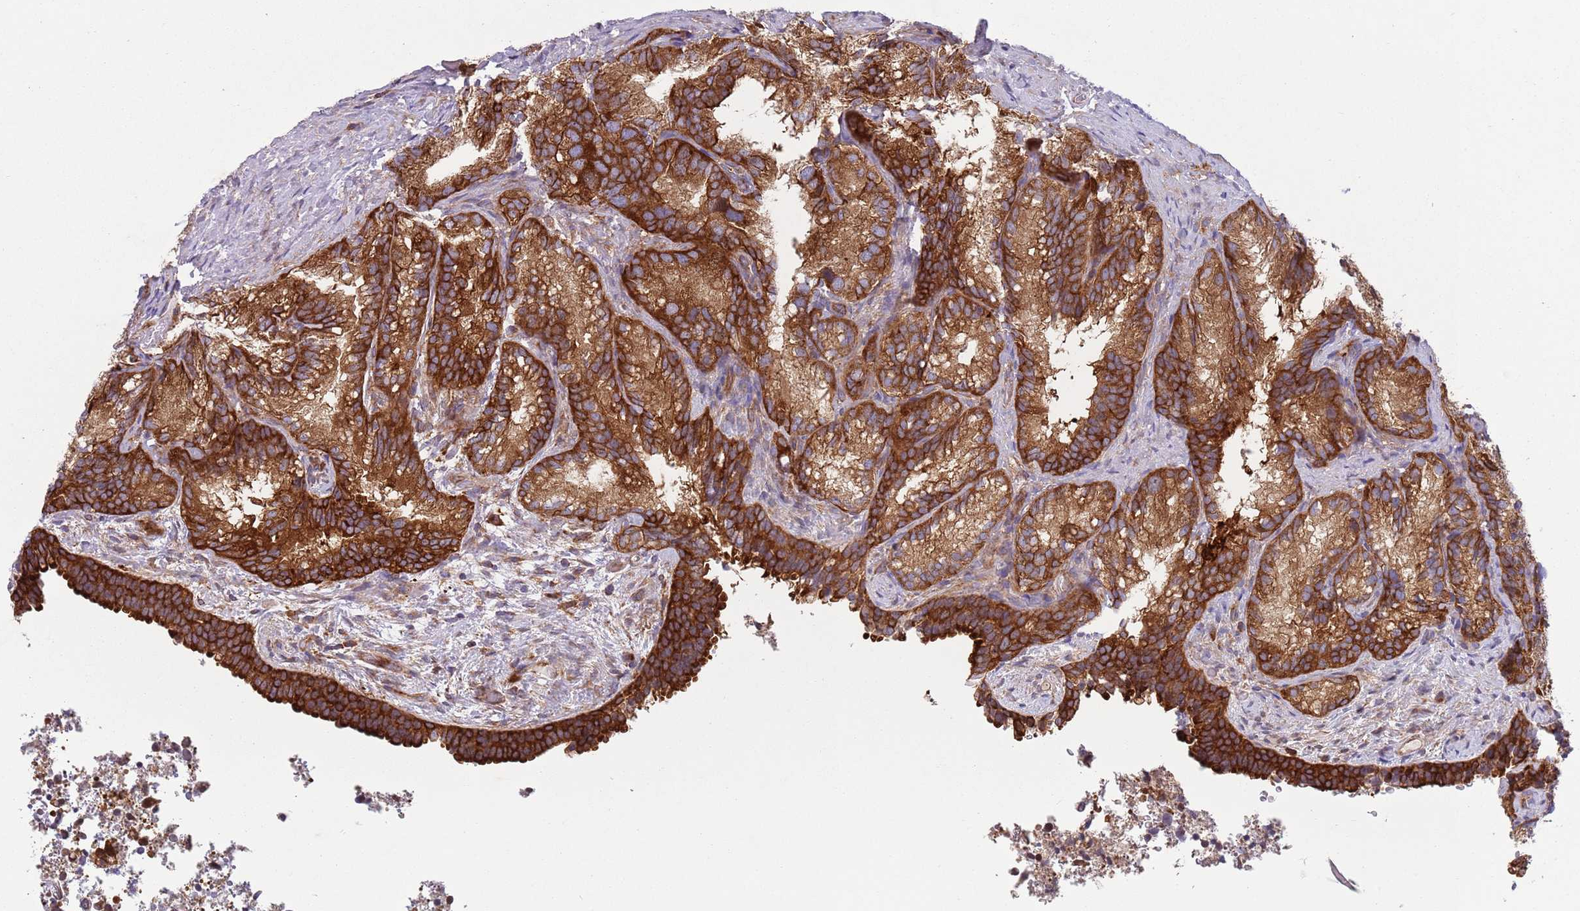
{"staining": {"intensity": "strong", "quantity": ">75%", "location": "cytoplasmic/membranous"}, "tissue": "seminal vesicle", "cell_type": "Glandular cells", "image_type": "normal", "snomed": [{"axis": "morphology", "description": "Normal tissue, NOS"}, {"axis": "topography", "description": "Seminal veicle"}], "caption": "DAB (3,3'-diaminobenzidine) immunohistochemical staining of benign seminal vesicle displays strong cytoplasmic/membranous protein expression in approximately >75% of glandular cells.", "gene": "ZMYM5", "patient": {"sex": "male", "age": 58}}